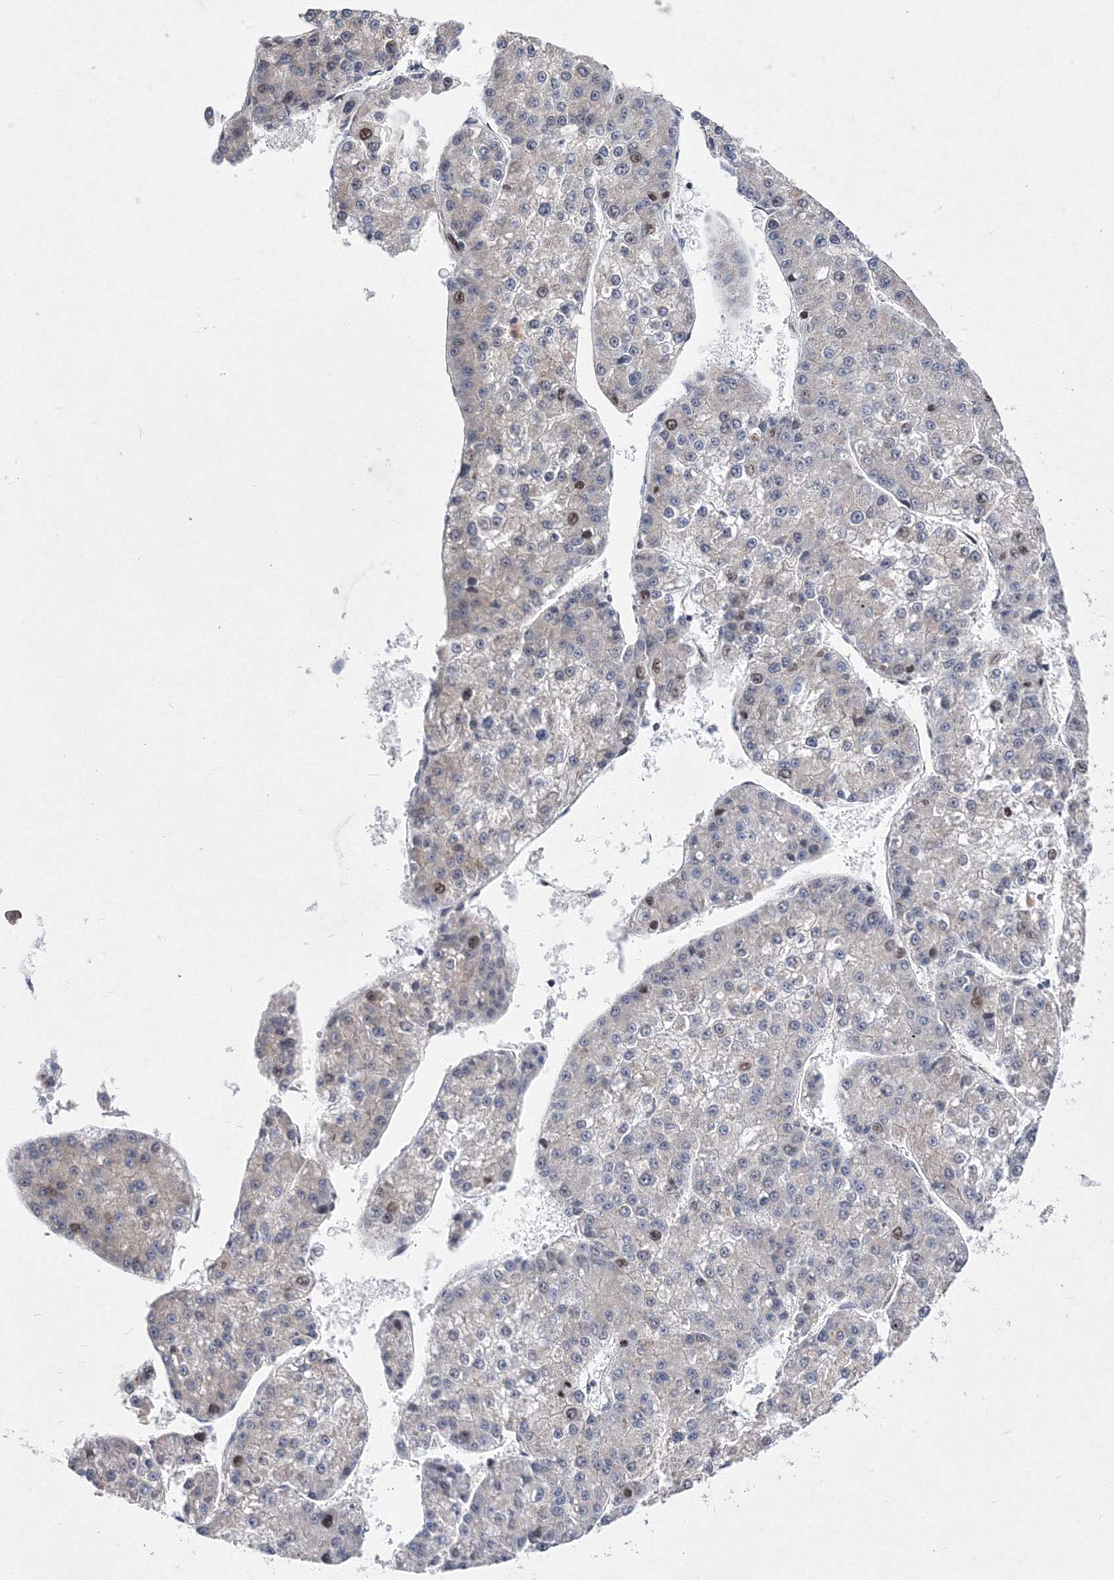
{"staining": {"intensity": "moderate", "quantity": "<25%", "location": "nuclear"}, "tissue": "liver cancer", "cell_type": "Tumor cells", "image_type": "cancer", "snomed": [{"axis": "morphology", "description": "Carcinoma, Hepatocellular, NOS"}, {"axis": "topography", "description": "Liver"}], "caption": "An image of human liver hepatocellular carcinoma stained for a protein displays moderate nuclear brown staining in tumor cells.", "gene": "GPN1", "patient": {"sex": "female", "age": 73}}